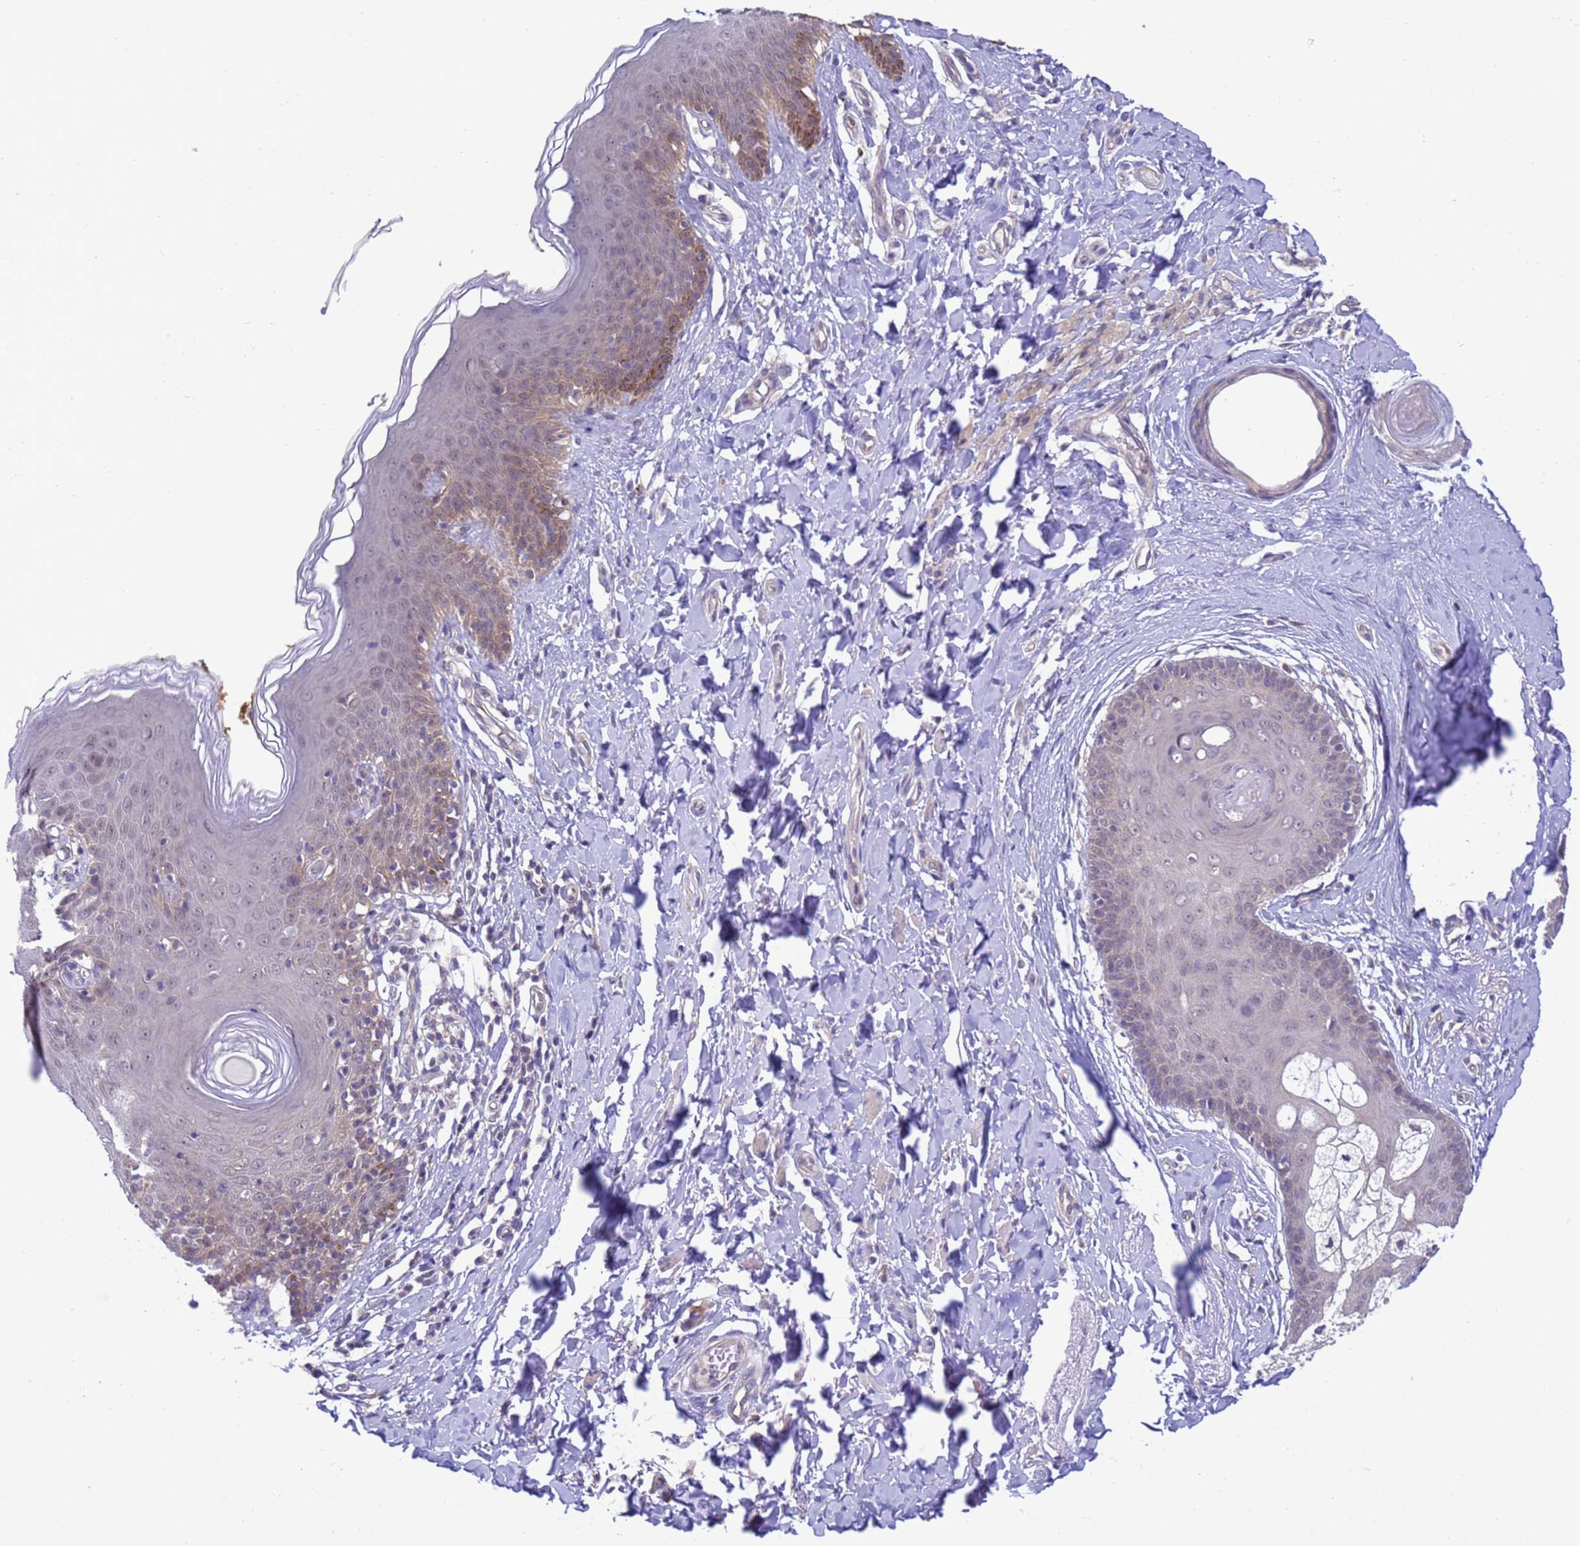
{"staining": {"intensity": "moderate", "quantity": "<25%", "location": "cytoplasmic/membranous,nuclear"}, "tissue": "skin", "cell_type": "Epidermal cells", "image_type": "normal", "snomed": [{"axis": "morphology", "description": "Normal tissue, NOS"}, {"axis": "topography", "description": "Vulva"}], "caption": "Skin stained for a protein (brown) shows moderate cytoplasmic/membranous,nuclear positive staining in approximately <25% of epidermal cells.", "gene": "ZNF461", "patient": {"sex": "female", "age": 66}}